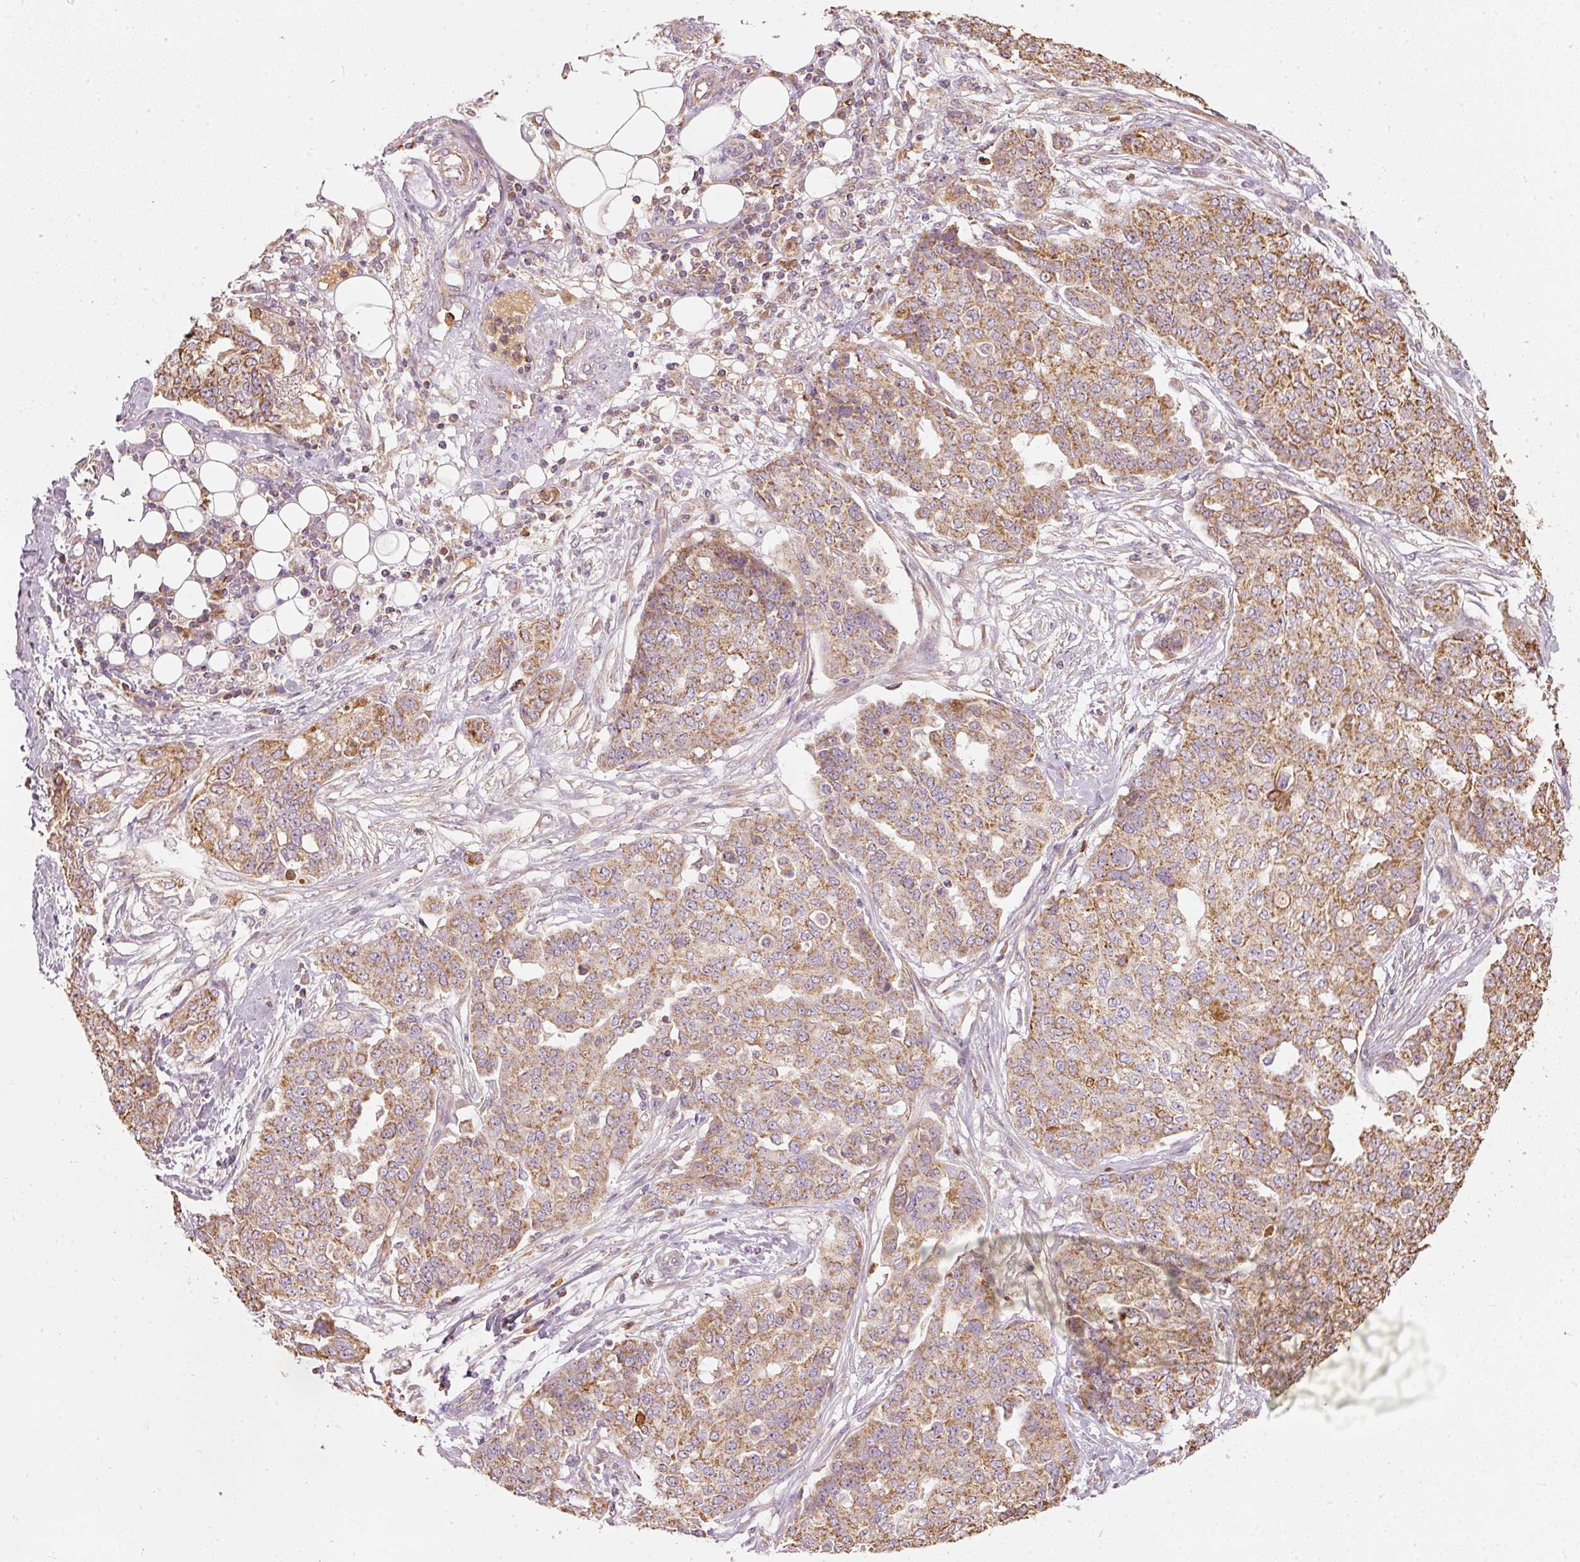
{"staining": {"intensity": "moderate", "quantity": ">75%", "location": "cytoplasmic/membranous"}, "tissue": "ovarian cancer", "cell_type": "Tumor cells", "image_type": "cancer", "snomed": [{"axis": "morphology", "description": "Cystadenocarcinoma, serous, NOS"}, {"axis": "topography", "description": "Soft tissue"}, {"axis": "topography", "description": "Ovary"}], "caption": "A histopathology image showing moderate cytoplasmic/membranous expression in approximately >75% of tumor cells in serous cystadenocarcinoma (ovarian), as visualized by brown immunohistochemical staining.", "gene": "PSENEN", "patient": {"sex": "female", "age": 57}}